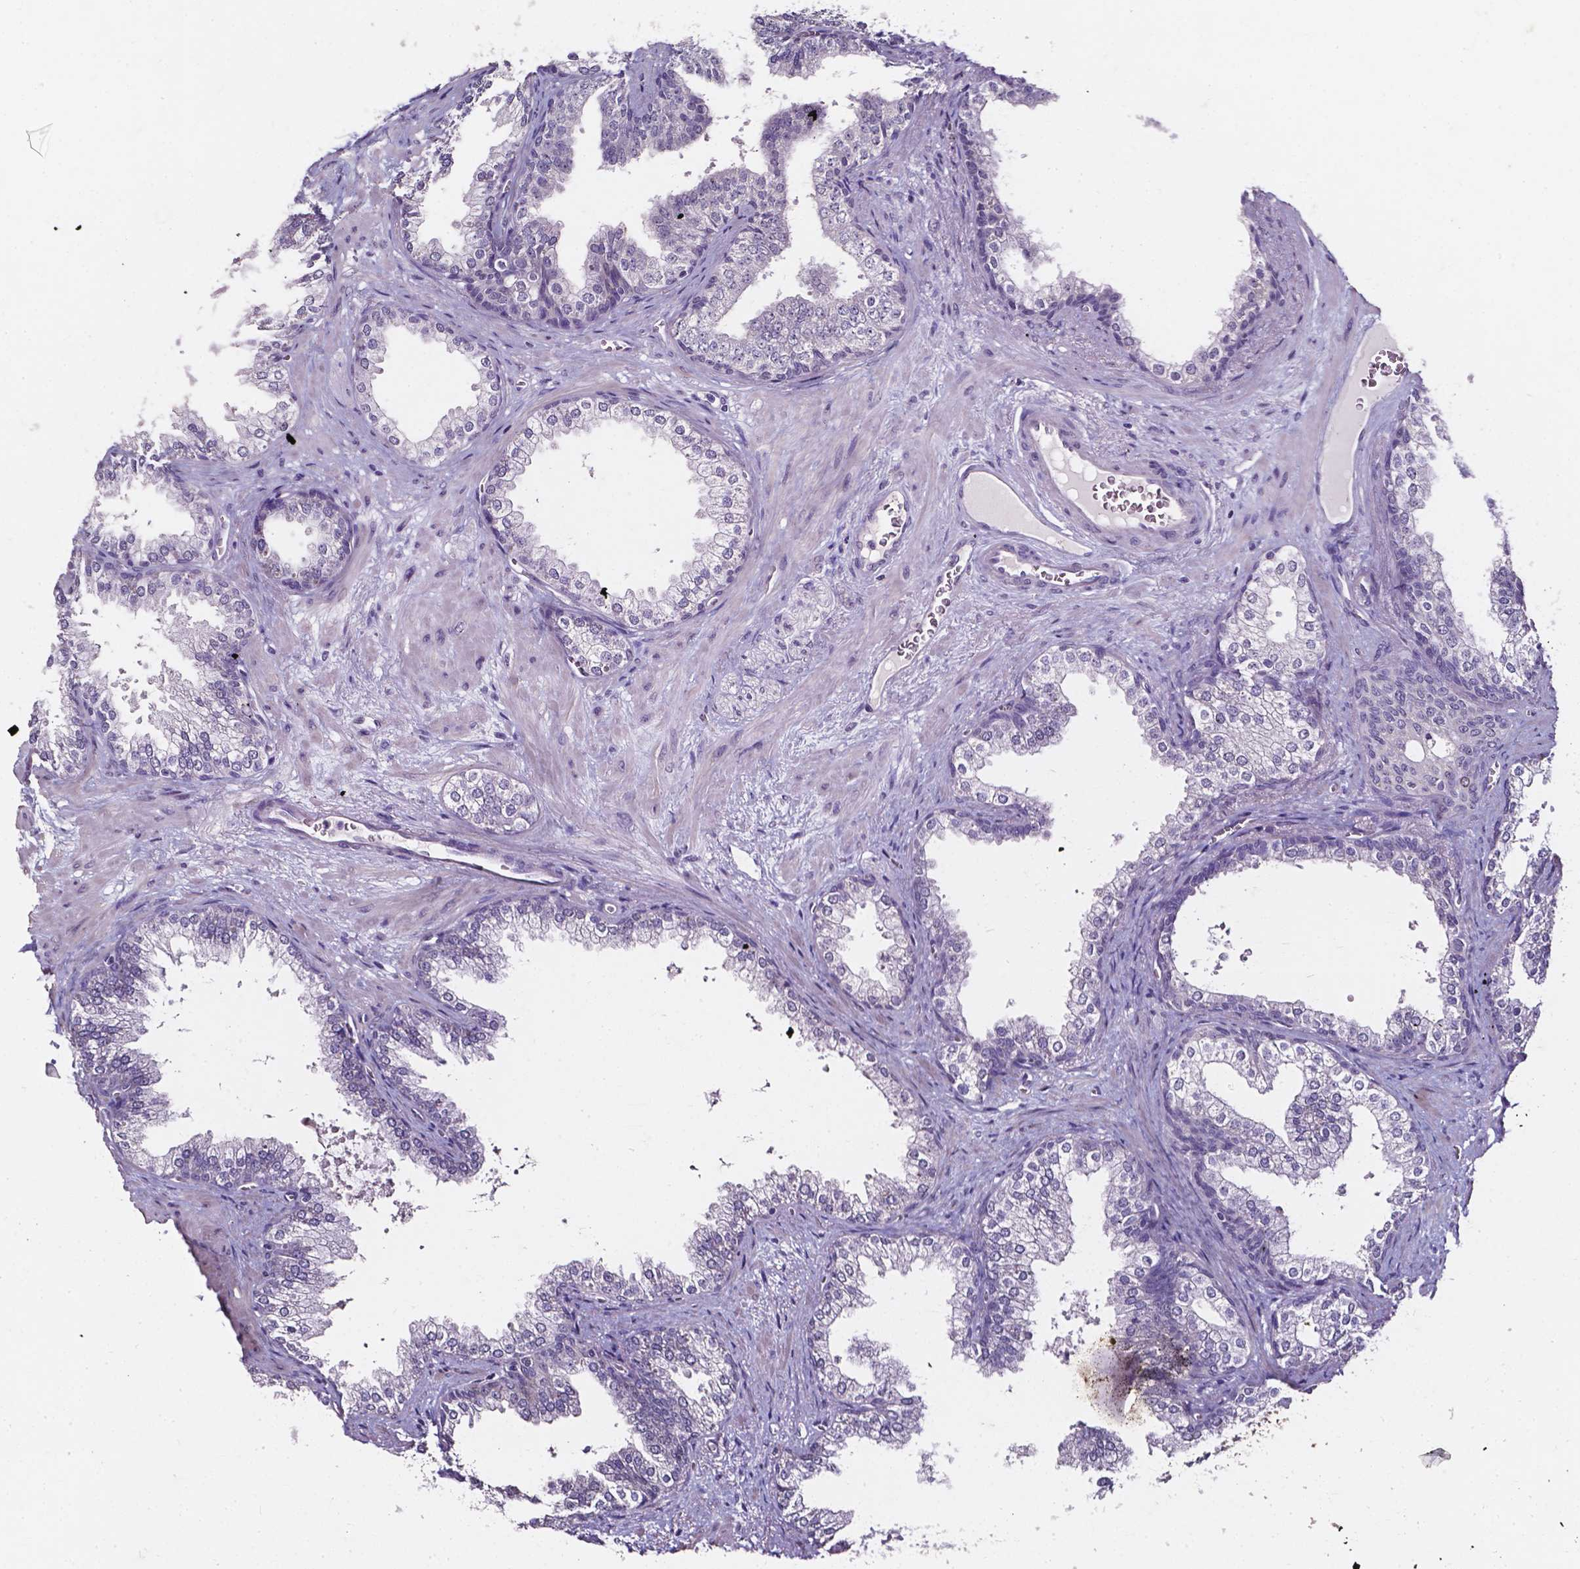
{"staining": {"intensity": "negative", "quantity": "none", "location": "none"}, "tissue": "prostate", "cell_type": "Glandular cells", "image_type": "normal", "snomed": [{"axis": "morphology", "description": "Normal tissue, NOS"}, {"axis": "topography", "description": "Prostate"}], "caption": "The histopathology image reveals no significant staining in glandular cells of prostate. (DAB IHC visualized using brightfield microscopy, high magnification).", "gene": "AKR1B10", "patient": {"sex": "male", "age": 79}}